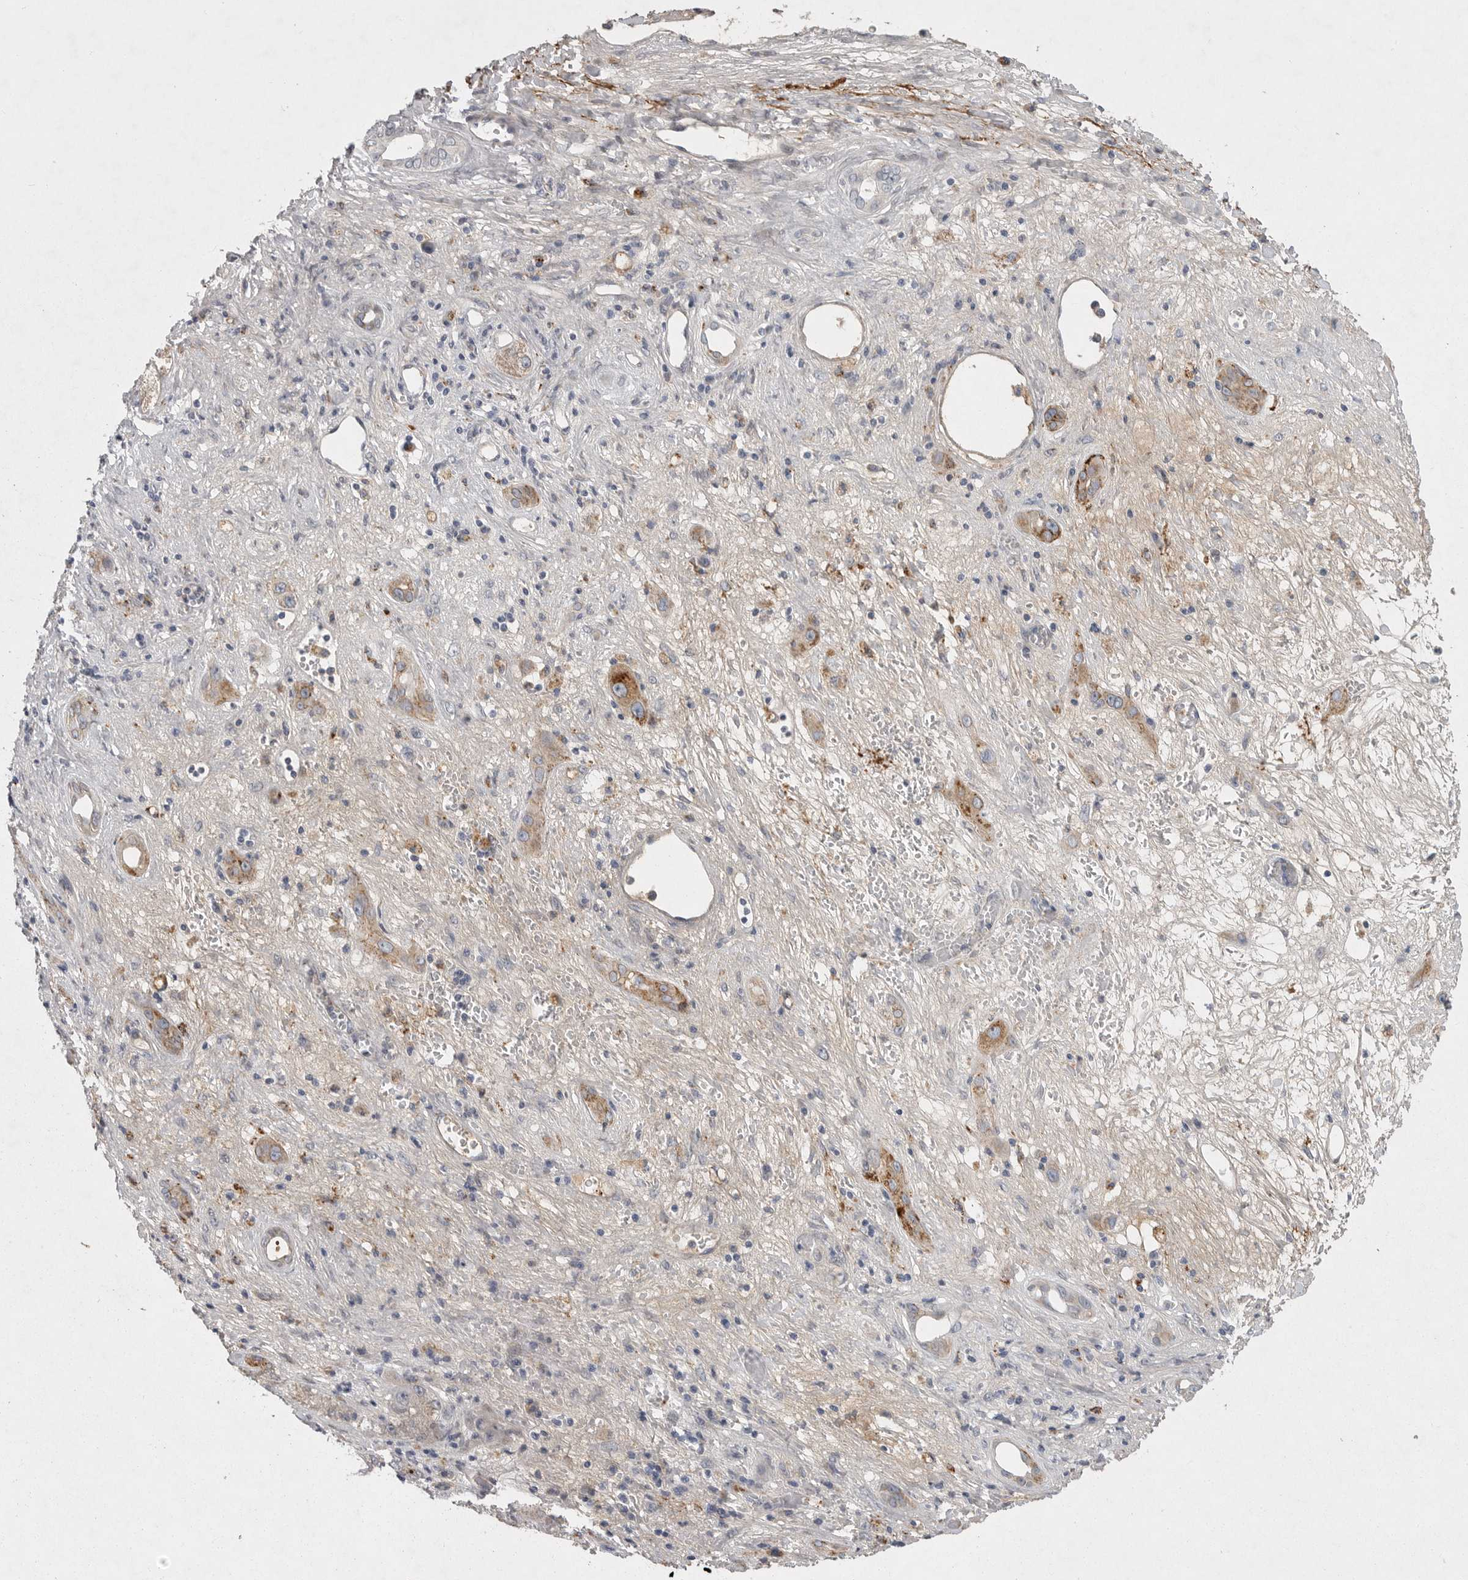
{"staining": {"intensity": "moderate", "quantity": ">75%", "location": "cytoplasmic/membranous"}, "tissue": "liver cancer", "cell_type": "Tumor cells", "image_type": "cancer", "snomed": [{"axis": "morphology", "description": "Carcinoma, Hepatocellular, NOS"}, {"axis": "topography", "description": "Liver"}], "caption": "Immunohistochemistry of human hepatocellular carcinoma (liver) reveals medium levels of moderate cytoplasmic/membranous expression in about >75% of tumor cells. (brown staining indicates protein expression, while blue staining denotes nuclei).", "gene": "CRP", "patient": {"sex": "female", "age": 73}}